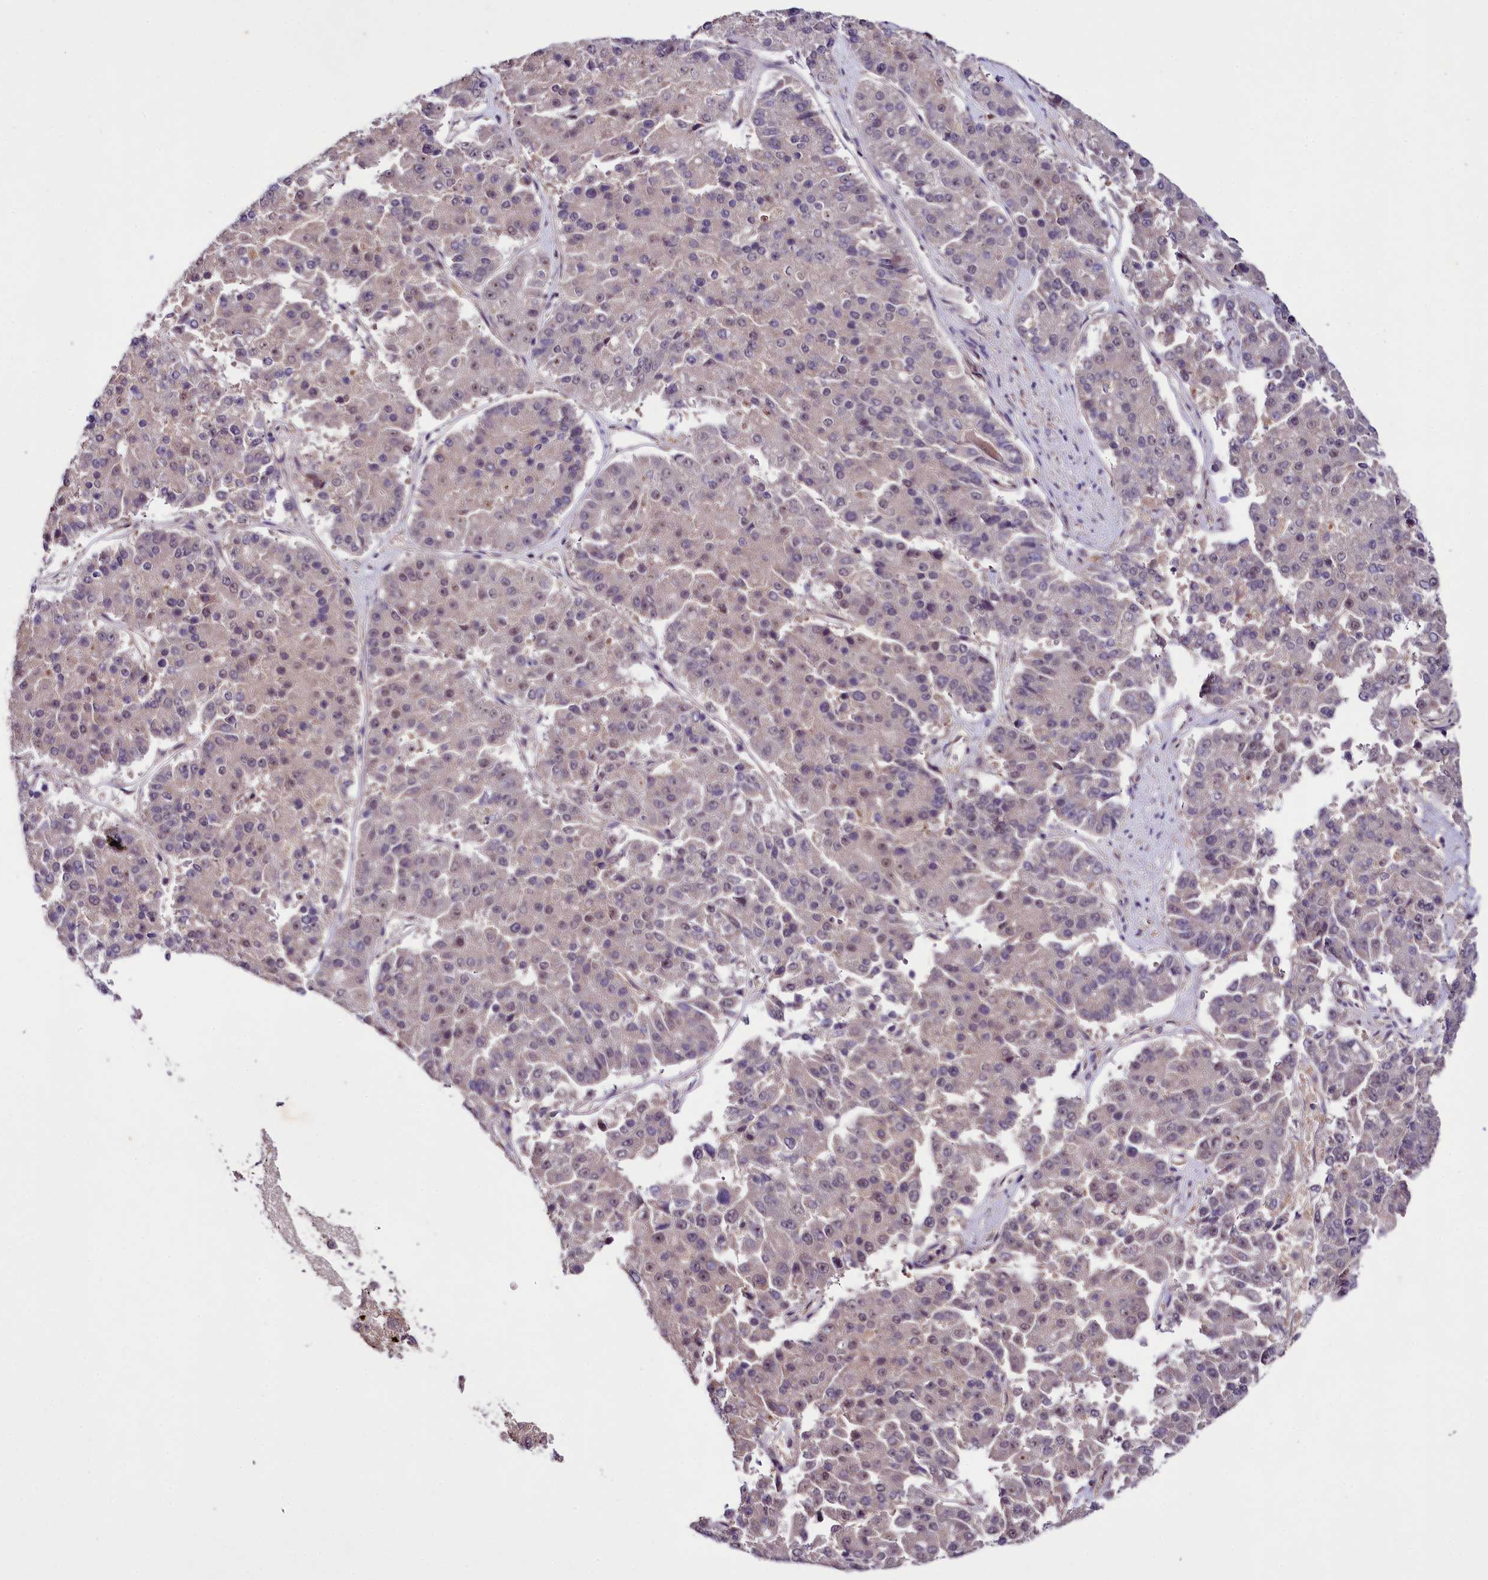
{"staining": {"intensity": "weak", "quantity": "<25%", "location": "nuclear"}, "tissue": "pancreatic cancer", "cell_type": "Tumor cells", "image_type": "cancer", "snomed": [{"axis": "morphology", "description": "Adenocarcinoma, NOS"}, {"axis": "topography", "description": "Pancreas"}], "caption": "This image is of pancreatic cancer (adenocarcinoma) stained with immunohistochemistry (IHC) to label a protein in brown with the nuclei are counter-stained blue. There is no positivity in tumor cells.", "gene": "PHLDB1", "patient": {"sex": "male", "age": 50}}